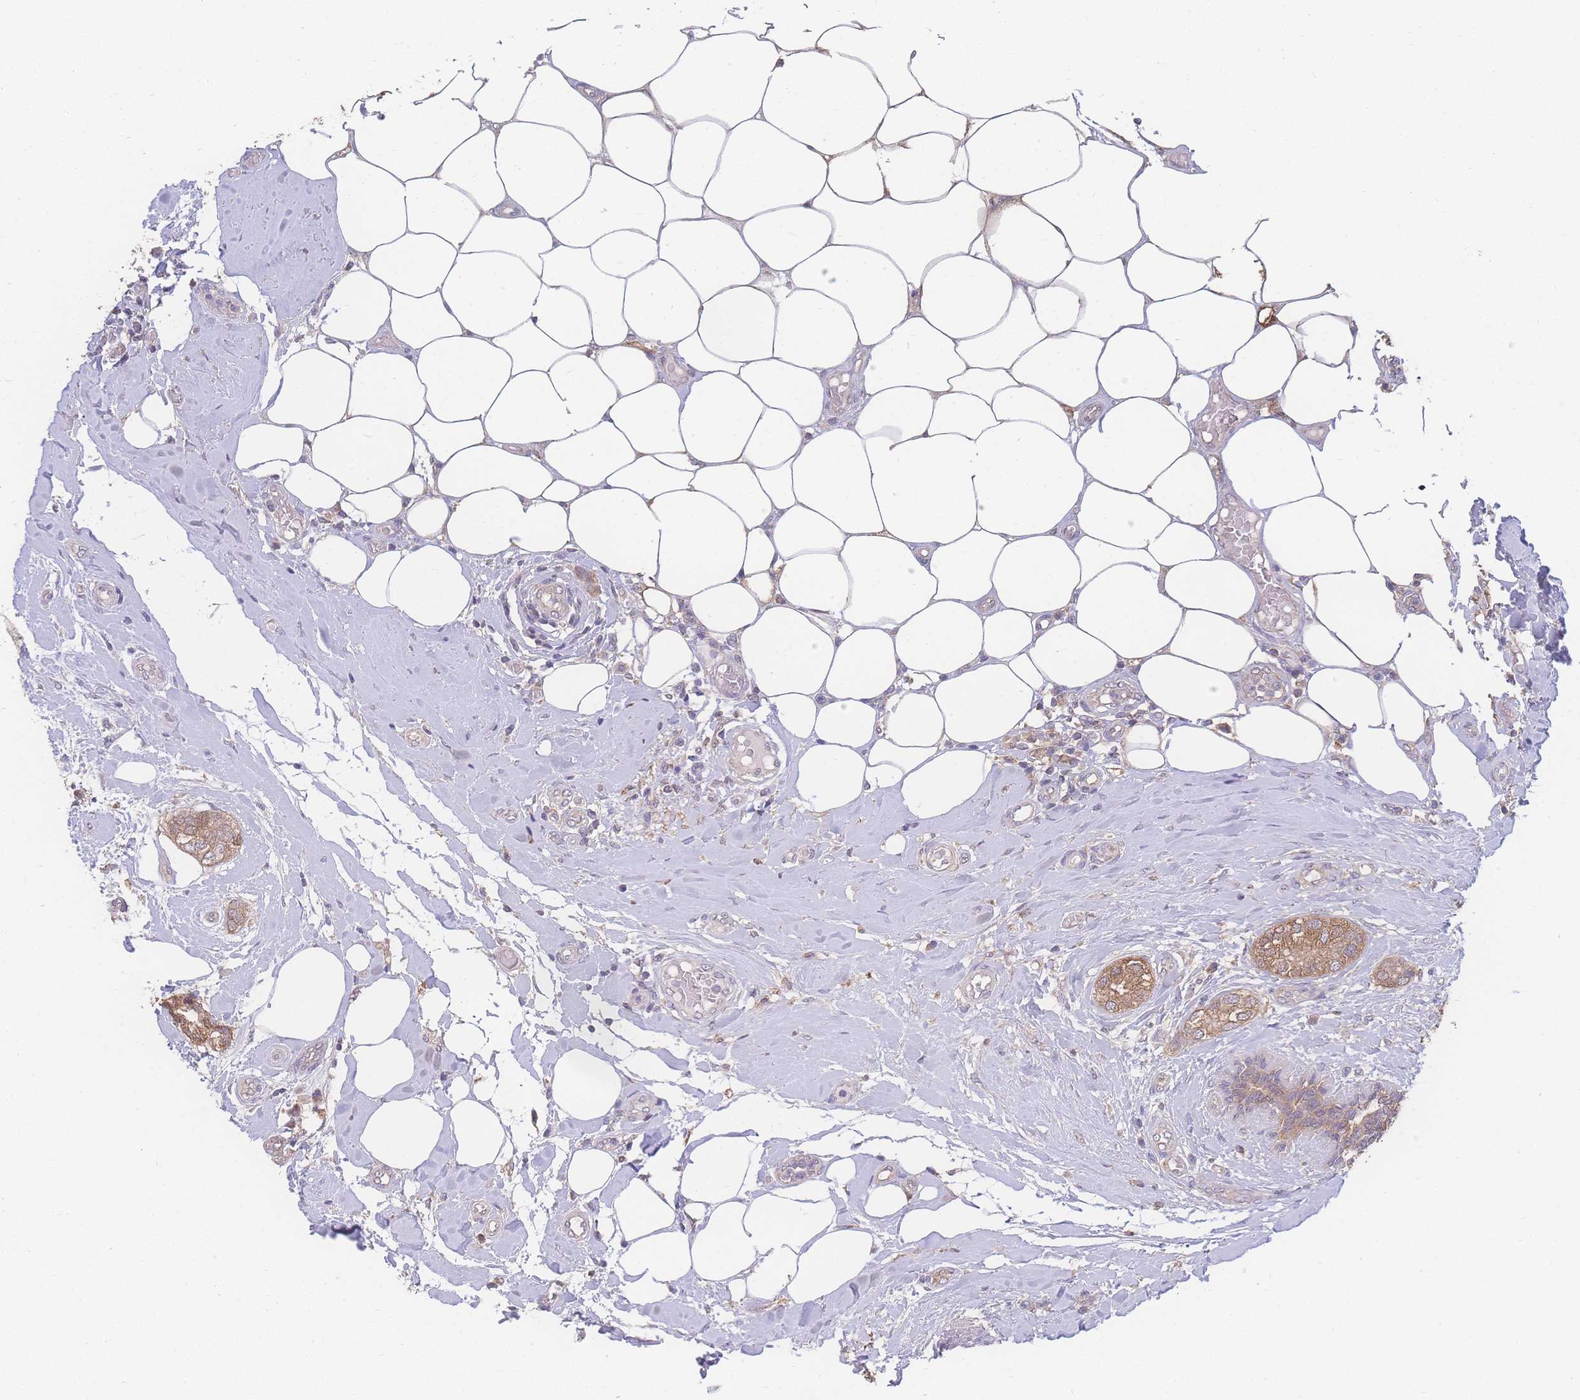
{"staining": {"intensity": "moderate", "quantity": ">75%", "location": "cytoplasmic/membranous"}, "tissue": "breast cancer", "cell_type": "Tumor cells", "image_type": "cancer", "snomed": [{"axis": "morphology", "description": "Duct carcinoma"}, {"axis": "topography", "description": "Breast"}], "caption": "Immunohistochemistry (IHC) histopathology image of breast cancer stained for a protein (brown), which demonstrates medium levels of moderate cytoplasmic/membranous positivity in approximately >75% of tumor cells.", "gene": "GIPR", "patient": {"sex": "female", "age": 73}}